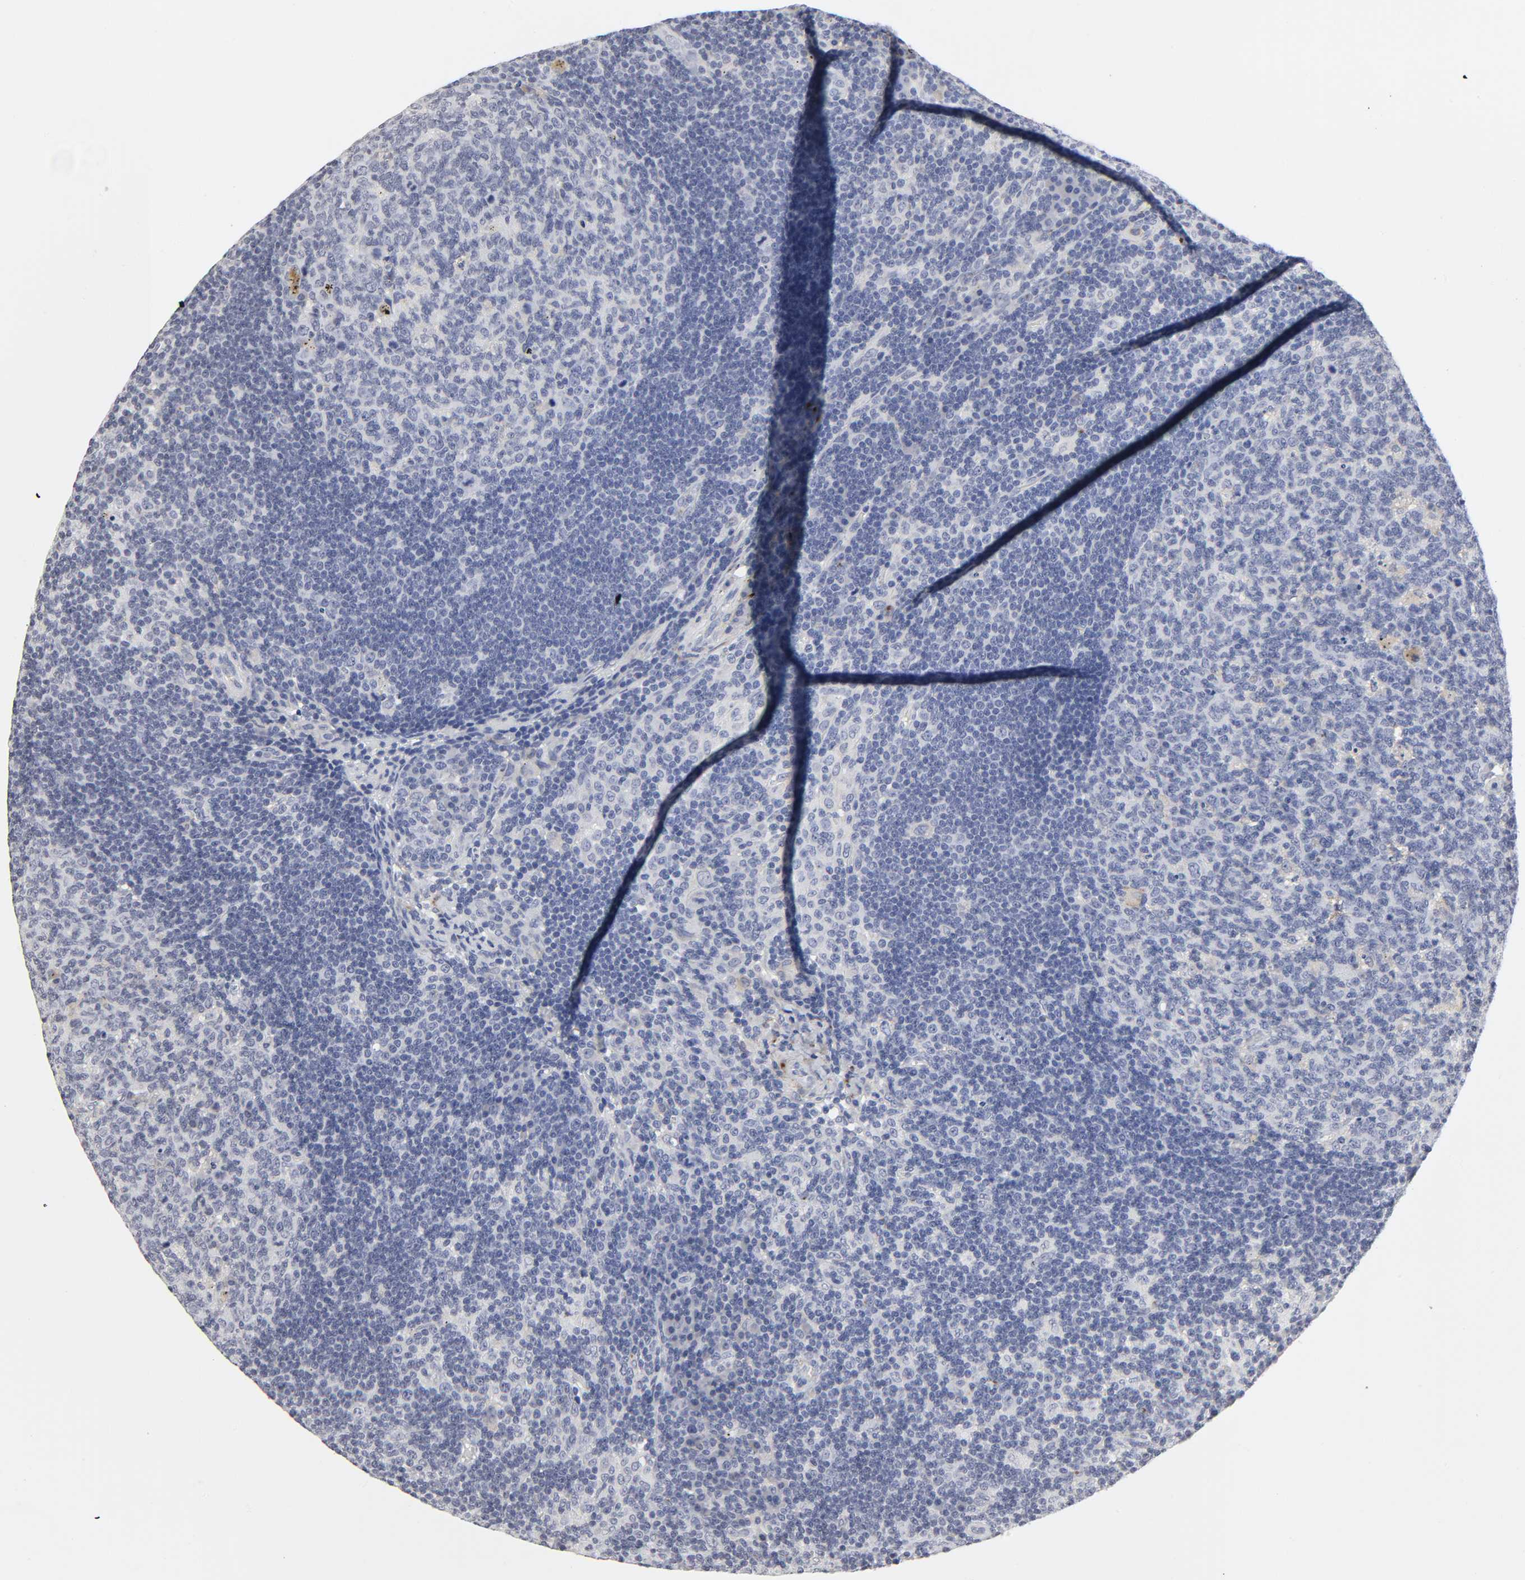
{"staining": {"intensity": "negative", "quantity": "none", "location": "none"}, "tissue": "lymph node", "cell_type": "Germinal center cells", "image_type": "normal", "snomed": [{"axis": "morphology", "description": "Normal tissue, NOS"}, {"axis": "morphology", "description": "Squamous cell carcinoma, metastatic, NOS"}, {"axis": "topography", "description": "Lymph node"}], "caption": "An immunohistochemistry micrograph of benign lymph node is shown. There is no staining in germinal center cells of lymph node.", "gene": "LRP1", "patient": {"sex": "female", "age": 53}}